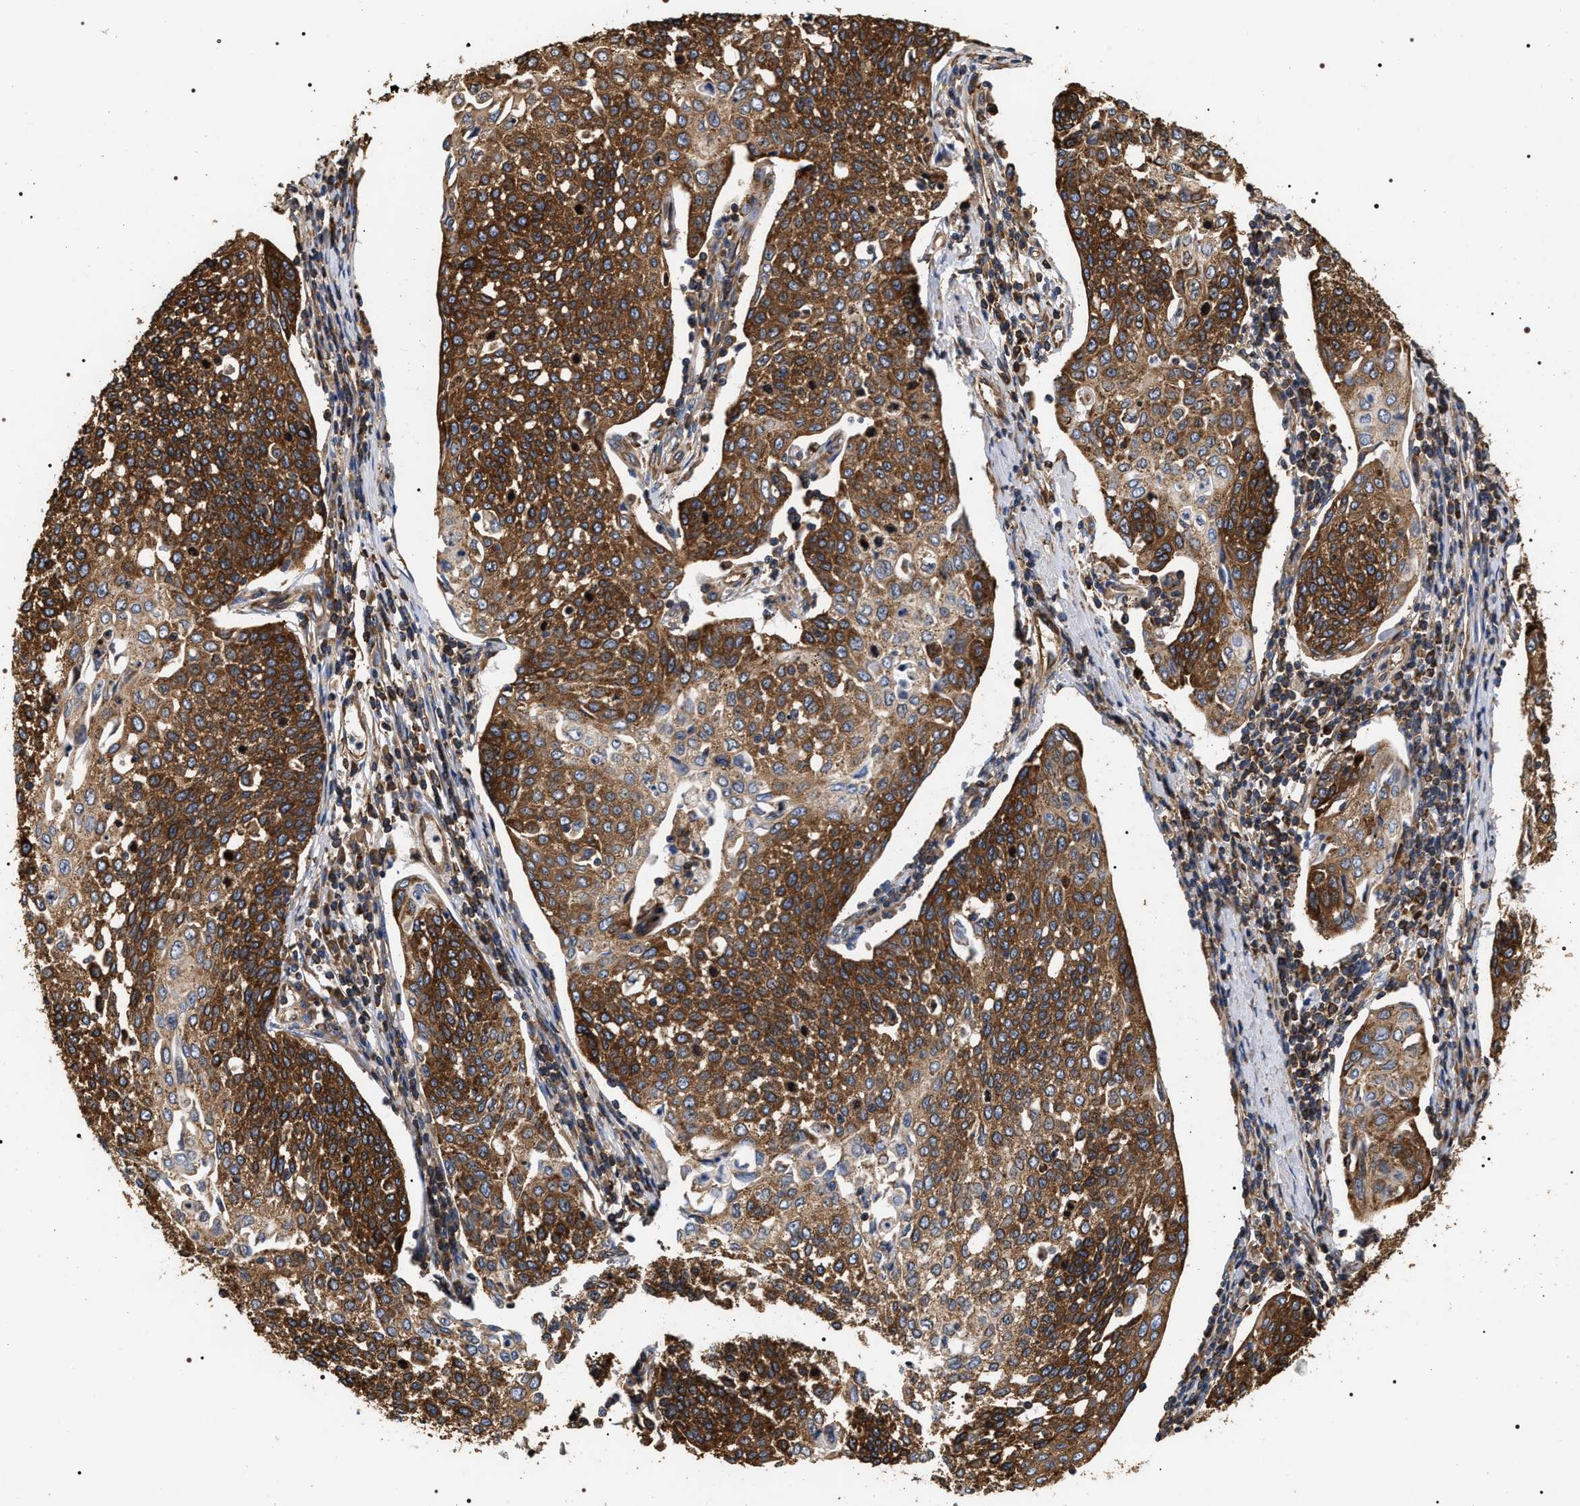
{"staining": {"intensity": "strong", "quantity": ">75%", "location": "cytoplasmic/membranous"}, "tissue": "cervical cancer", "cell_type": "Tumor cells", "image_type": "cancer", "snomed": [{"axis": "morphology", "description": "Squamous cell carcinoma, NOS"}, {"axis": "topography", "description": "Cervix"}], "caption": "Immunohistochemical staining of cervical cancer exhibits high levels of strong cytoplasmic/membranous expression in about >75% of tumor cells.", "gene": "SERBP1", "patient": {"sex": "female", "age": 34}}